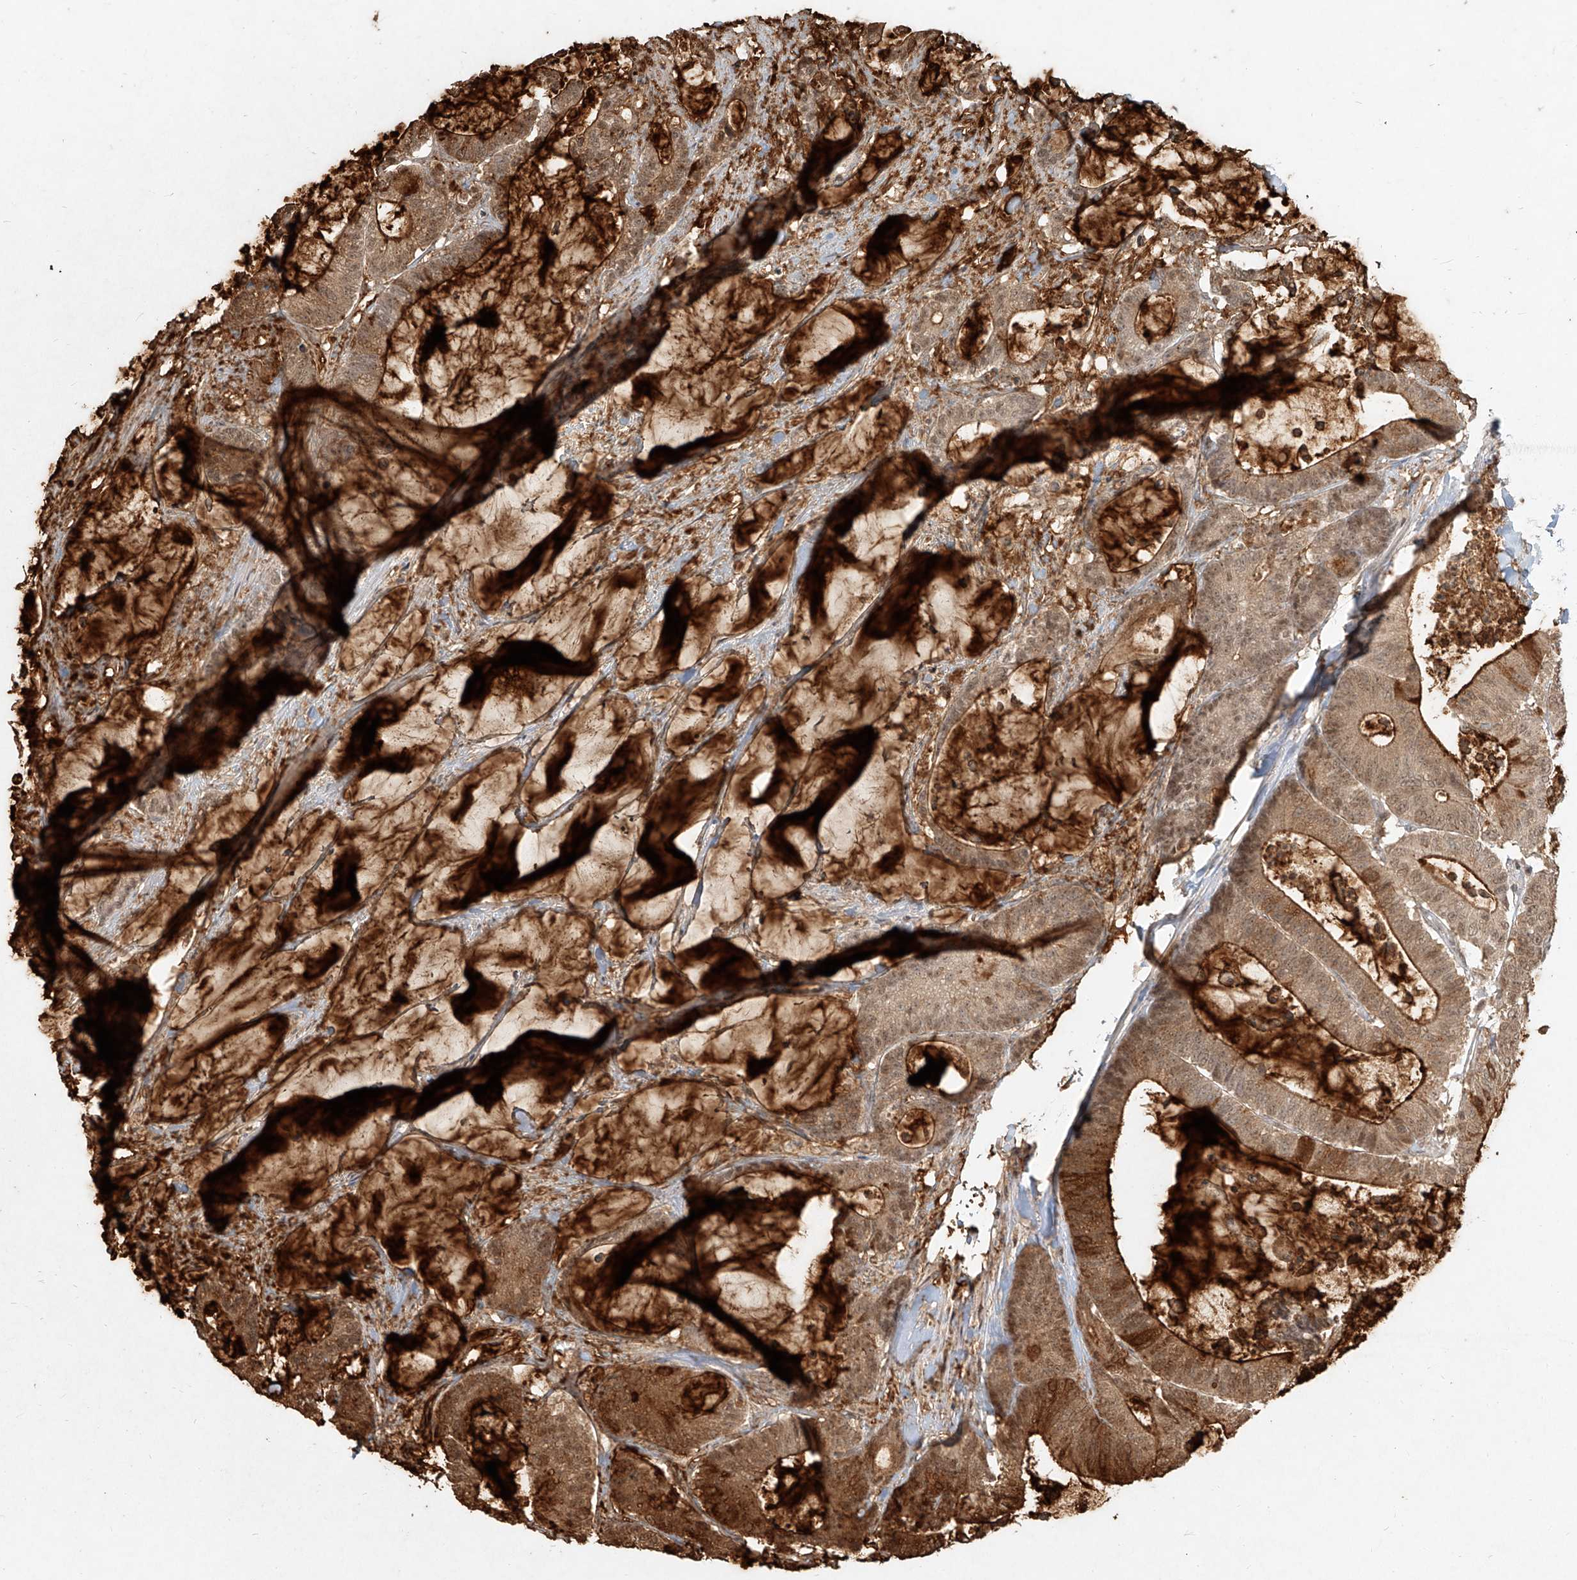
{"staining": {"intensity": "moderate", "quantity": ">75%", "location": "cytoplasmic/membranous,nuclear"}, "tissue": "colorectal cancer", "cell_type": "Tumor cells", "image_type": "cancer", "snomed": [{"axis": "morphology", "description": "Adenocarcinoma, NOS"}, {"axis": "topography", "description": "Colon"}], "caption": "An image of colorectal adenocarcinoma stained for a protein exhibits moderate cytoplasmic/membranous and nuclear brown staining in tumor cells.", "gene": "UBE2K", "patient": {"sex": "female", "age": 84}}